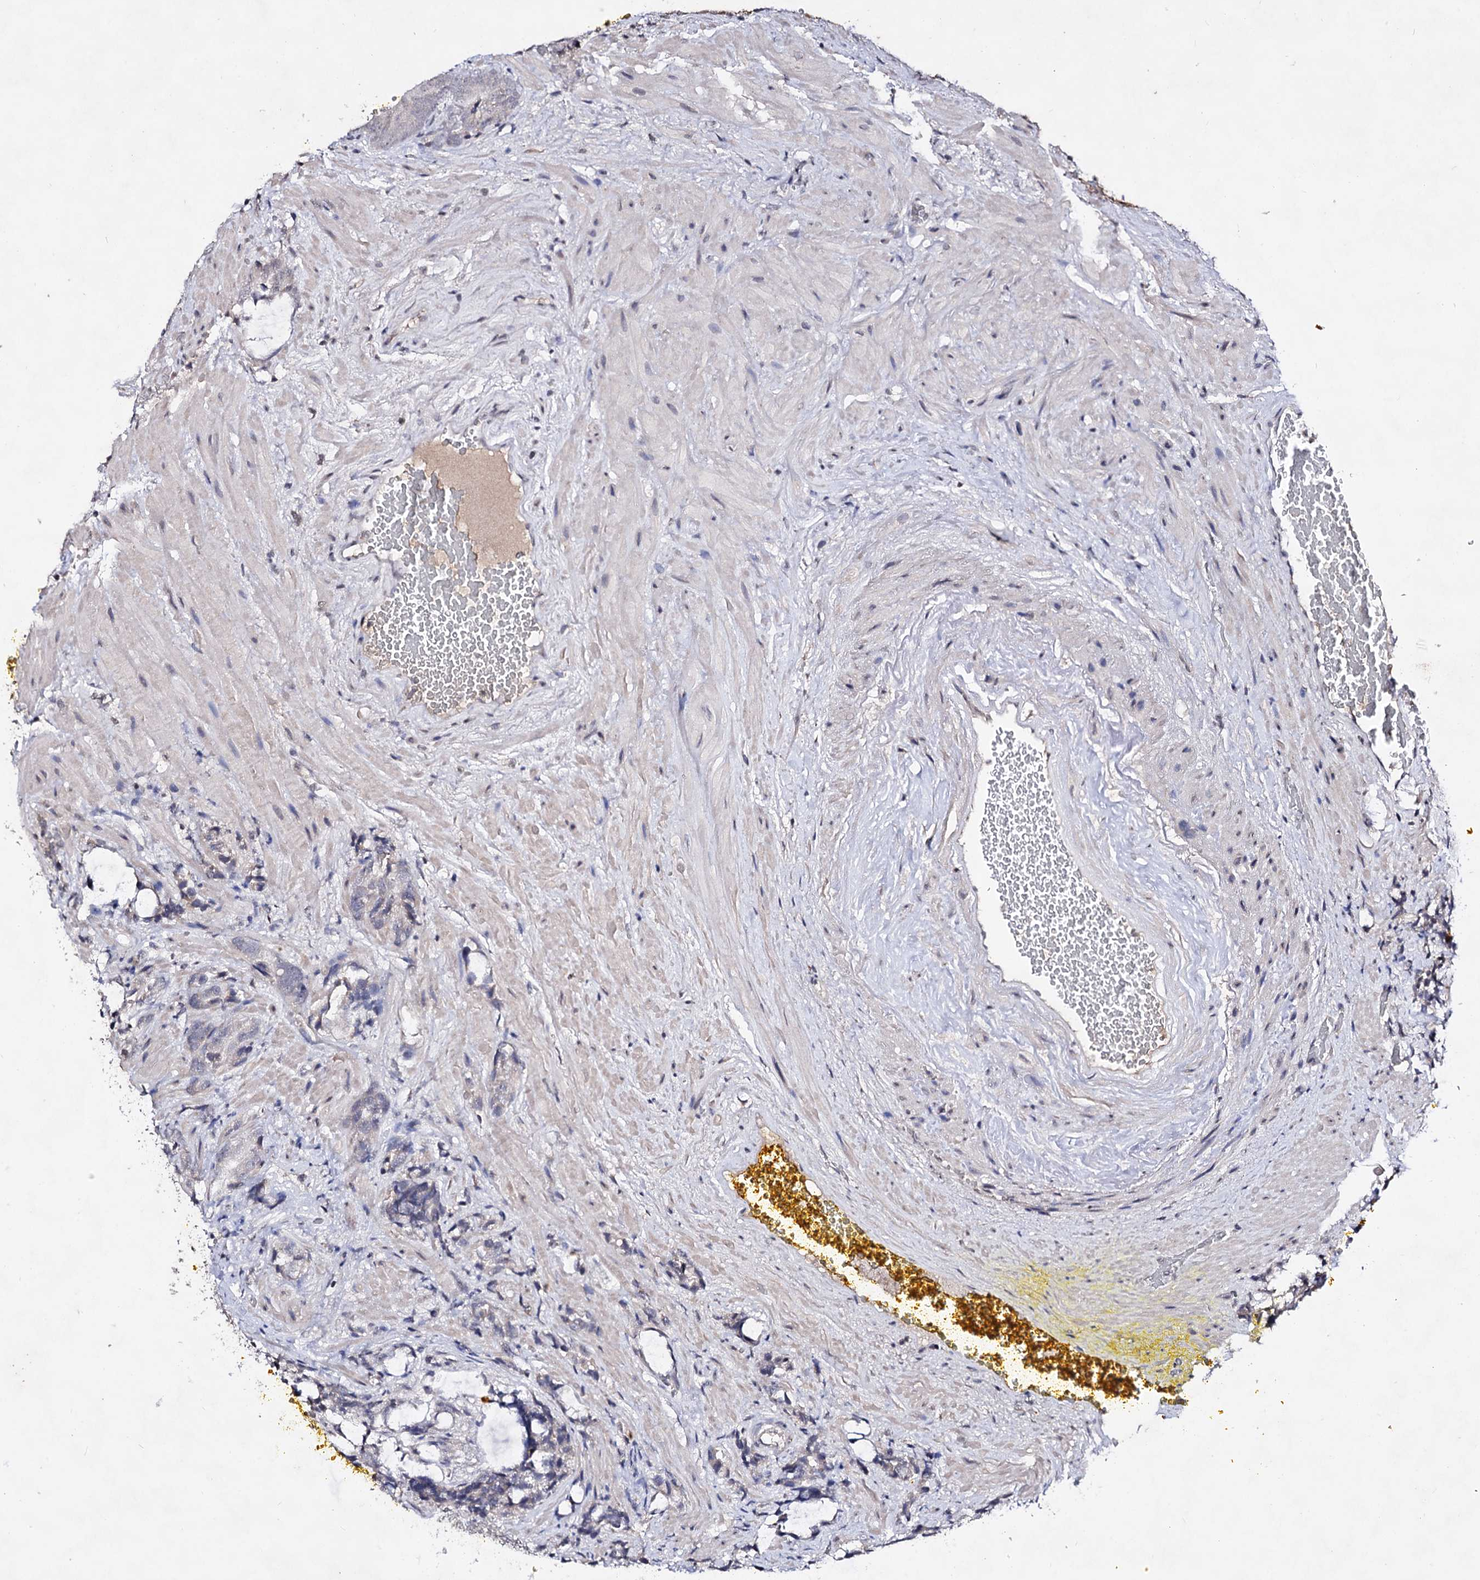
{"staining": {"intensity": "weak", "quantity": "<25%", "location": "cytoplasmic/membranous"}, "tissue": "prostate cancer", "cell_type": "Tumor cells", "image_type": "cancer", "snomed": [{"axis": "morphology", "description": "Adenocarcinoma, High grade"}, {"axis": "topography", "description": "Prostate and seminal vesicle, NOS"}], "caption": "This is an IHC photomicrograph of human prostate high-grade adenocarcinoma. There is no staining in tumor cells.", "gene": "PLIN1", "patient": {"sex": "male", "age": 67}}